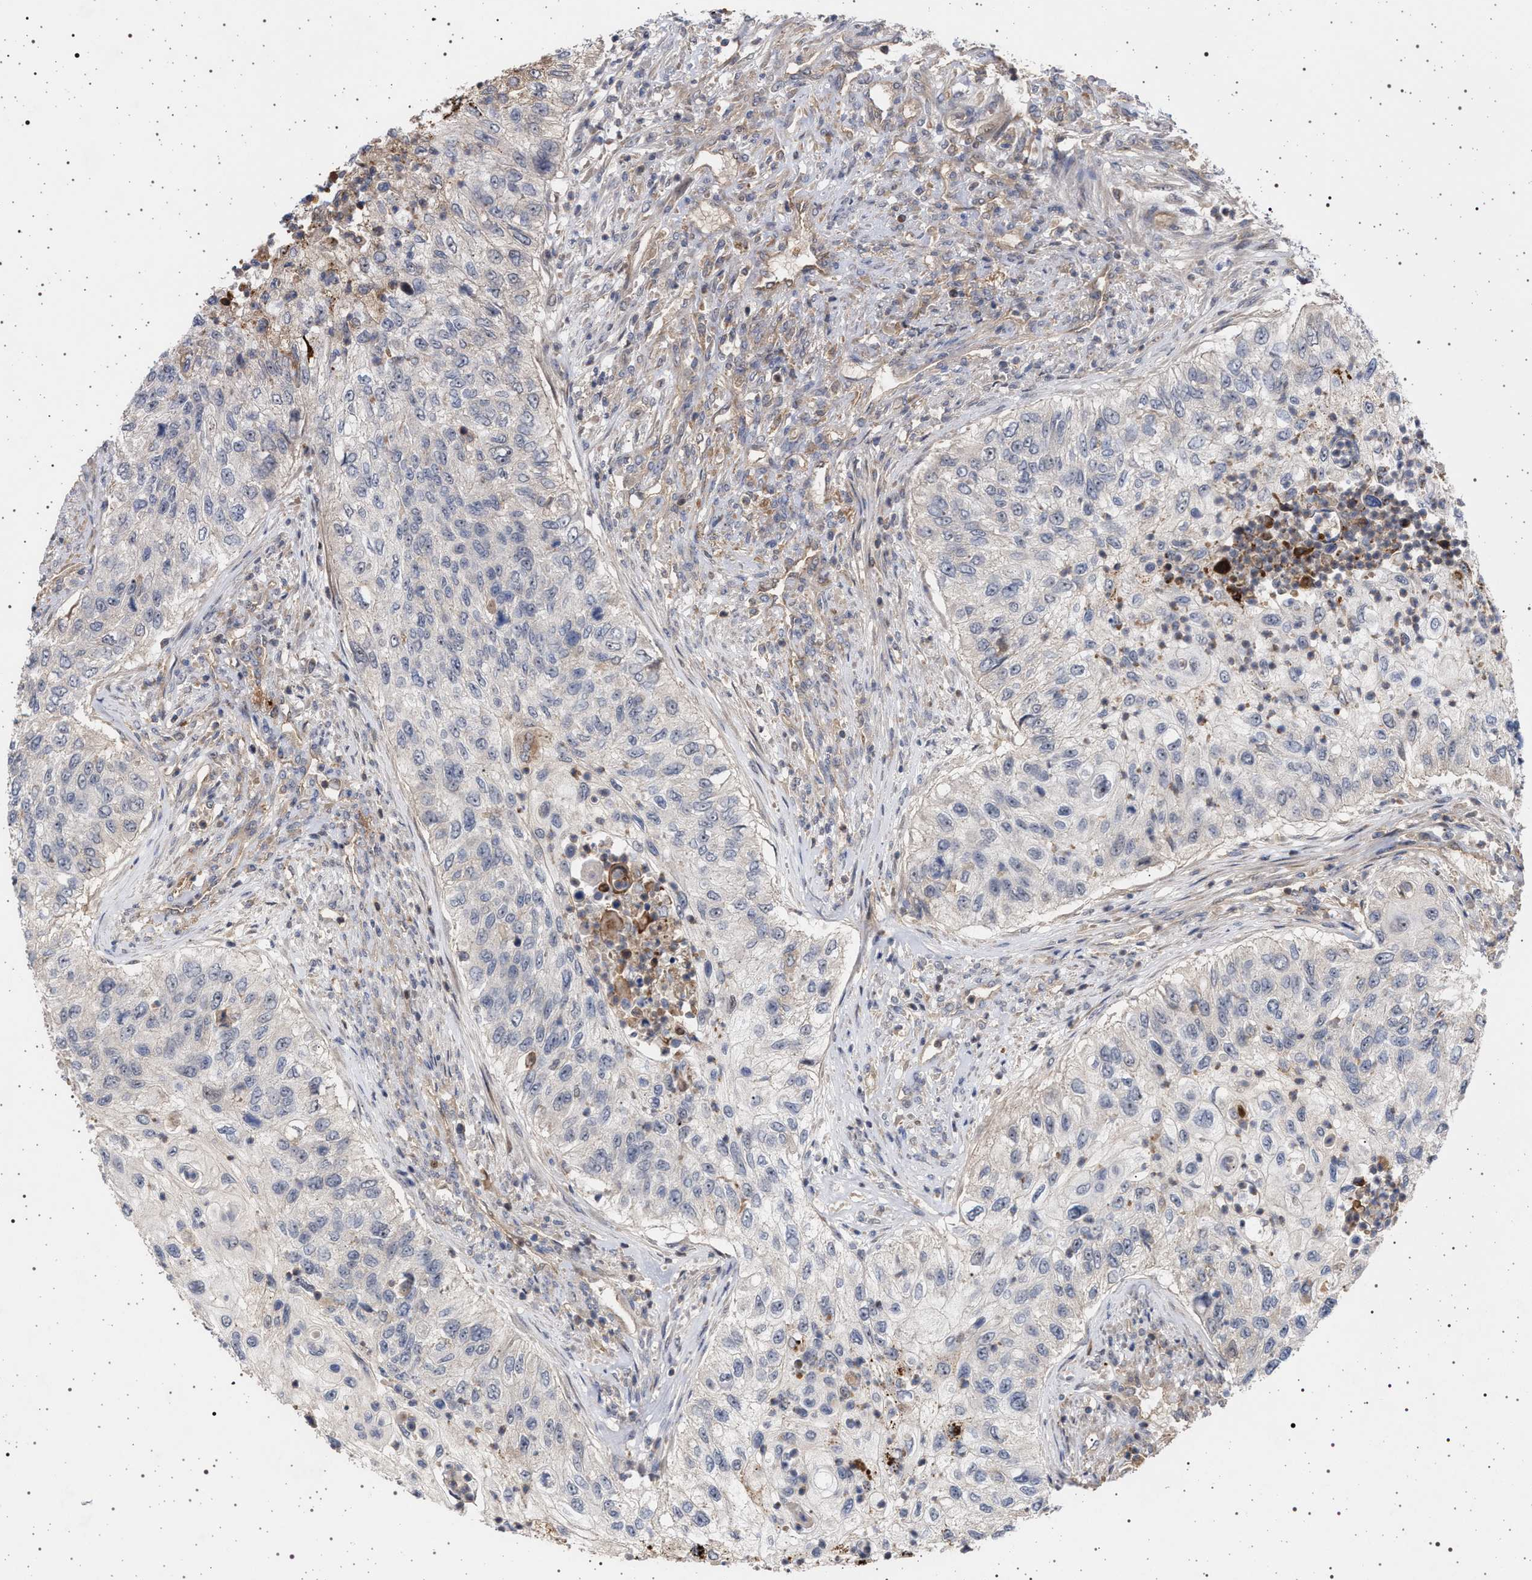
{"staining": {"intensity": "negative", "quantity": "none", "location": "none"}, "tissue": "urothelial cancer", "cell_type": "Tumor cells", "image_type": "cancer", "snomed": [{"axis": "morphology", "description": "Urothelial carcinoma, High grade"}, {"axis": "topography", "description": "Urinary bladder"}], "caption": "This is an IHC micrograph of urothelial carcinoma (high-grade). There is no positivity in tumor cells.", "gene": "RBM48", "patient": {"sex": "female", "age": 60}}